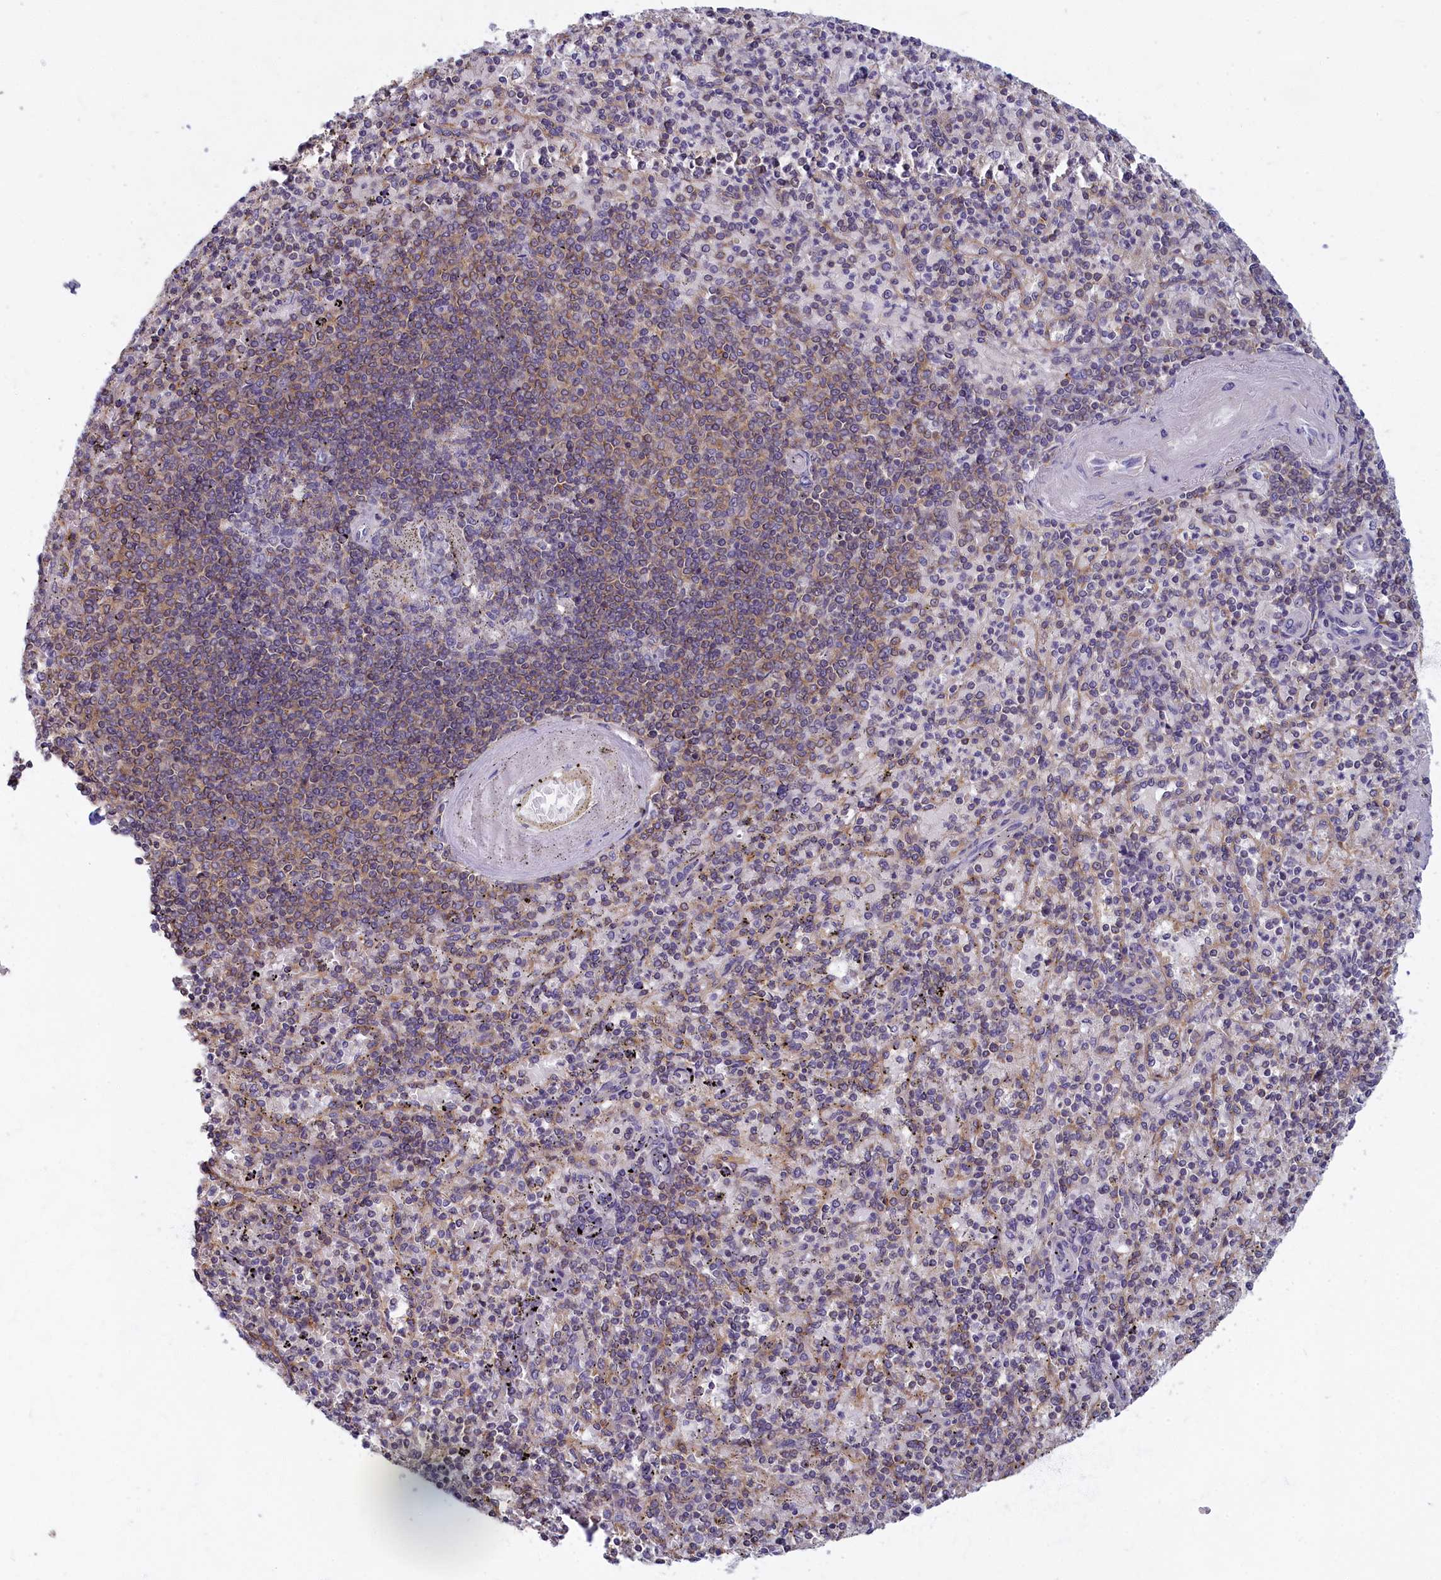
{"staining": {"intensity": "moderate", "quantity": "25%-75%", "location": "cytoplasmic/membranous"}, "tissue": "spleen", "cell_type": "Cells in red pulp", "image_type": "normal", "snomed": [{"axis": "morphology", "description": "Normal tissue, NOS"}, {"axis": "topography", "description": "Spleen"}], "caption": "This micrograph displays benign spleen stained with immunohistochemistry to label a protein in brown. The cytoplasmic/membranous of cells in red pulp show moderate positivity for the protein. Nuclei are counter-stained blue.", "gene": "NOL10", "patient": {"sex": "male", "age": 82}}